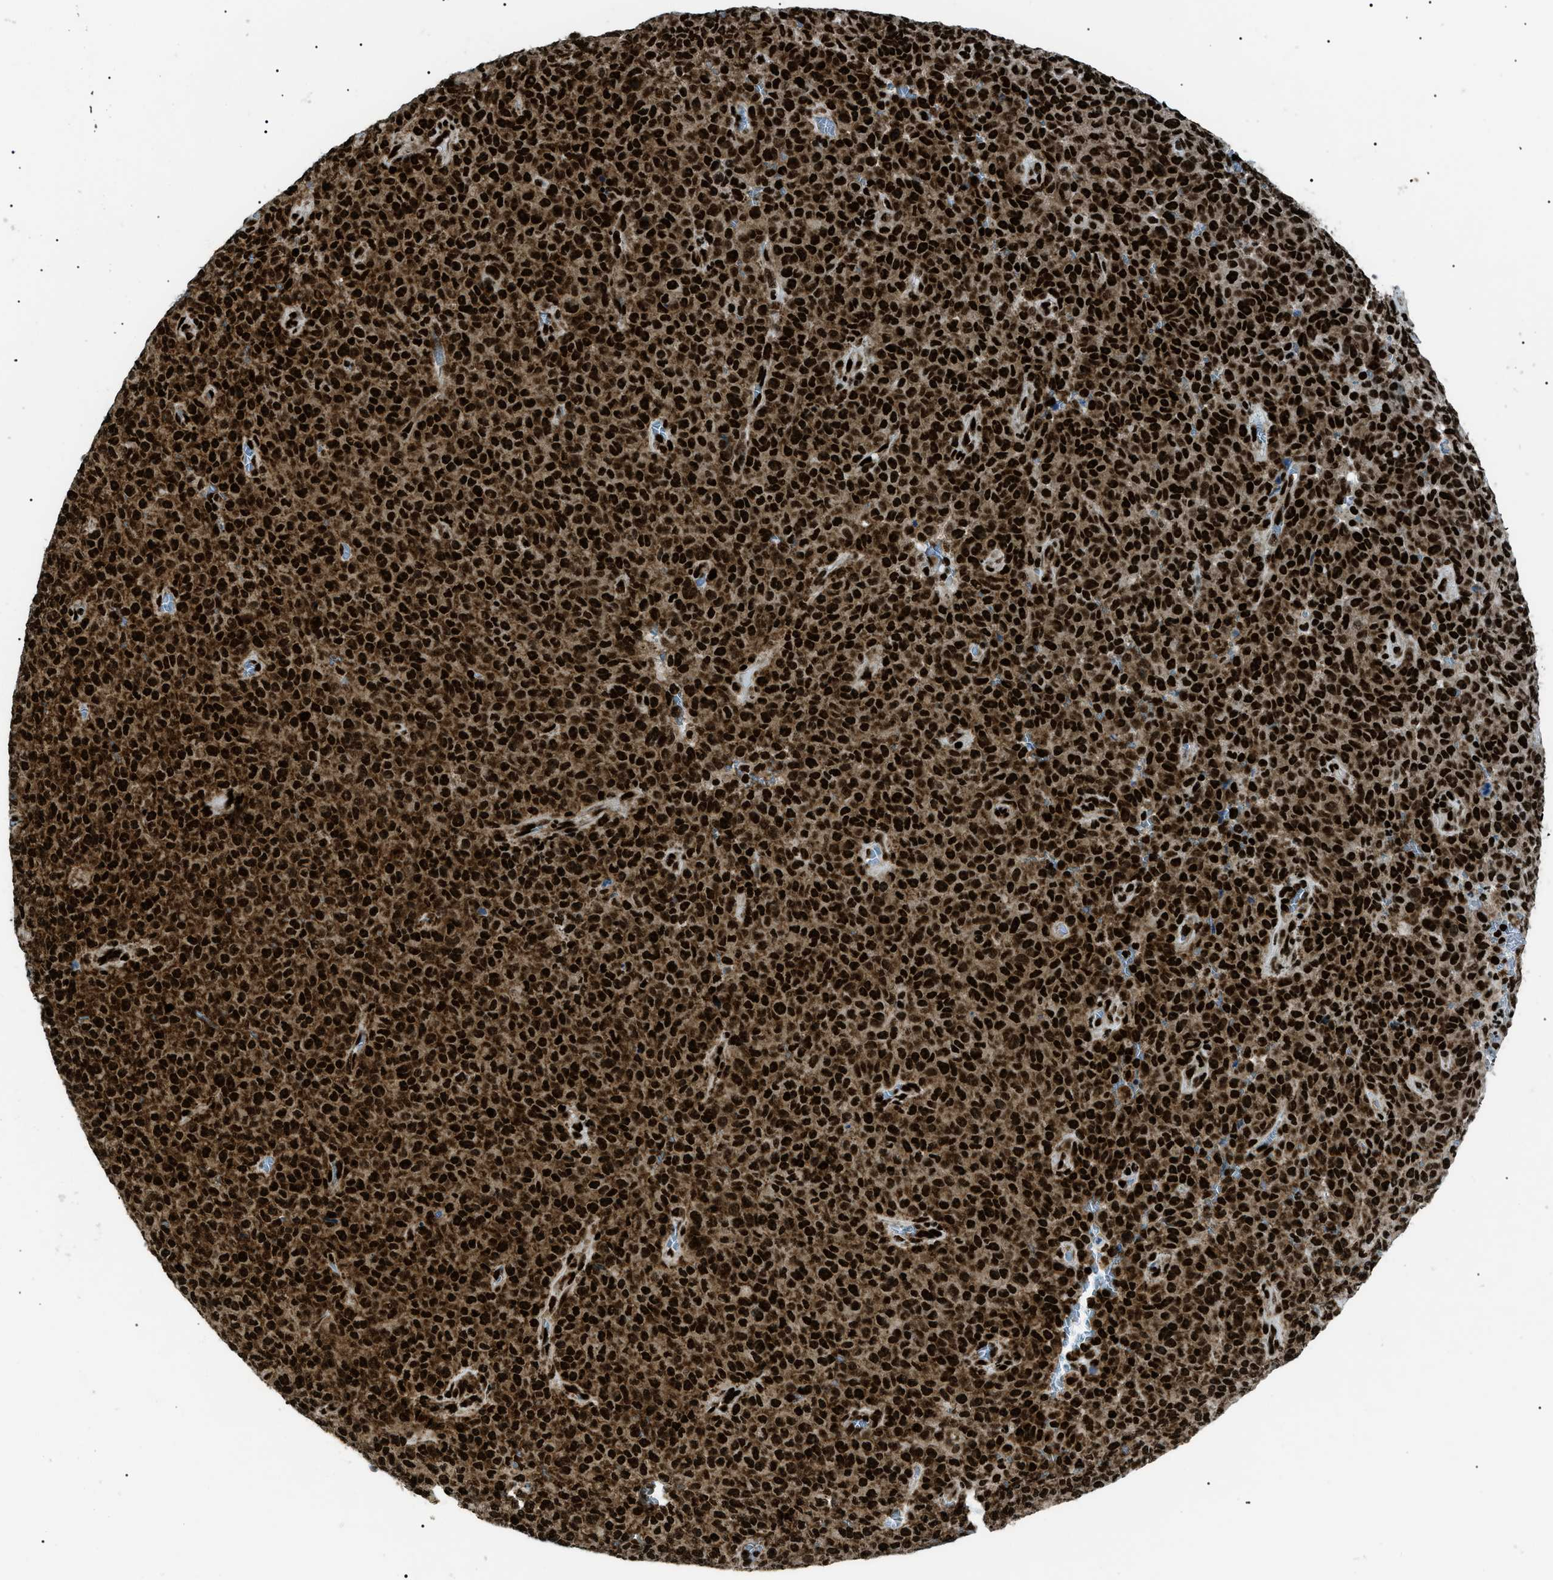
{"staining": {"intensity": "strong", "quantity": ">75%", "location": "cytoplasmic/membranous,nuclear"}, "tissue": "melanoma", "cell_type": "Tumor cells", "image_type": "cancer", "snomed": [{"axis": "morphology", "description": "Malignant melanoma, NOS"}, {"axis": "topography", "description": "Skin"}], "caption": "A high-resolution image shows immunohistochemistry staining of melanoma, which shows strong cytoplasmic/membranous and nuclear positivity in approximately >75% of tumor cells.", "gene": "HNRNPK", "patient": {"sex": "female", "age": 82}}